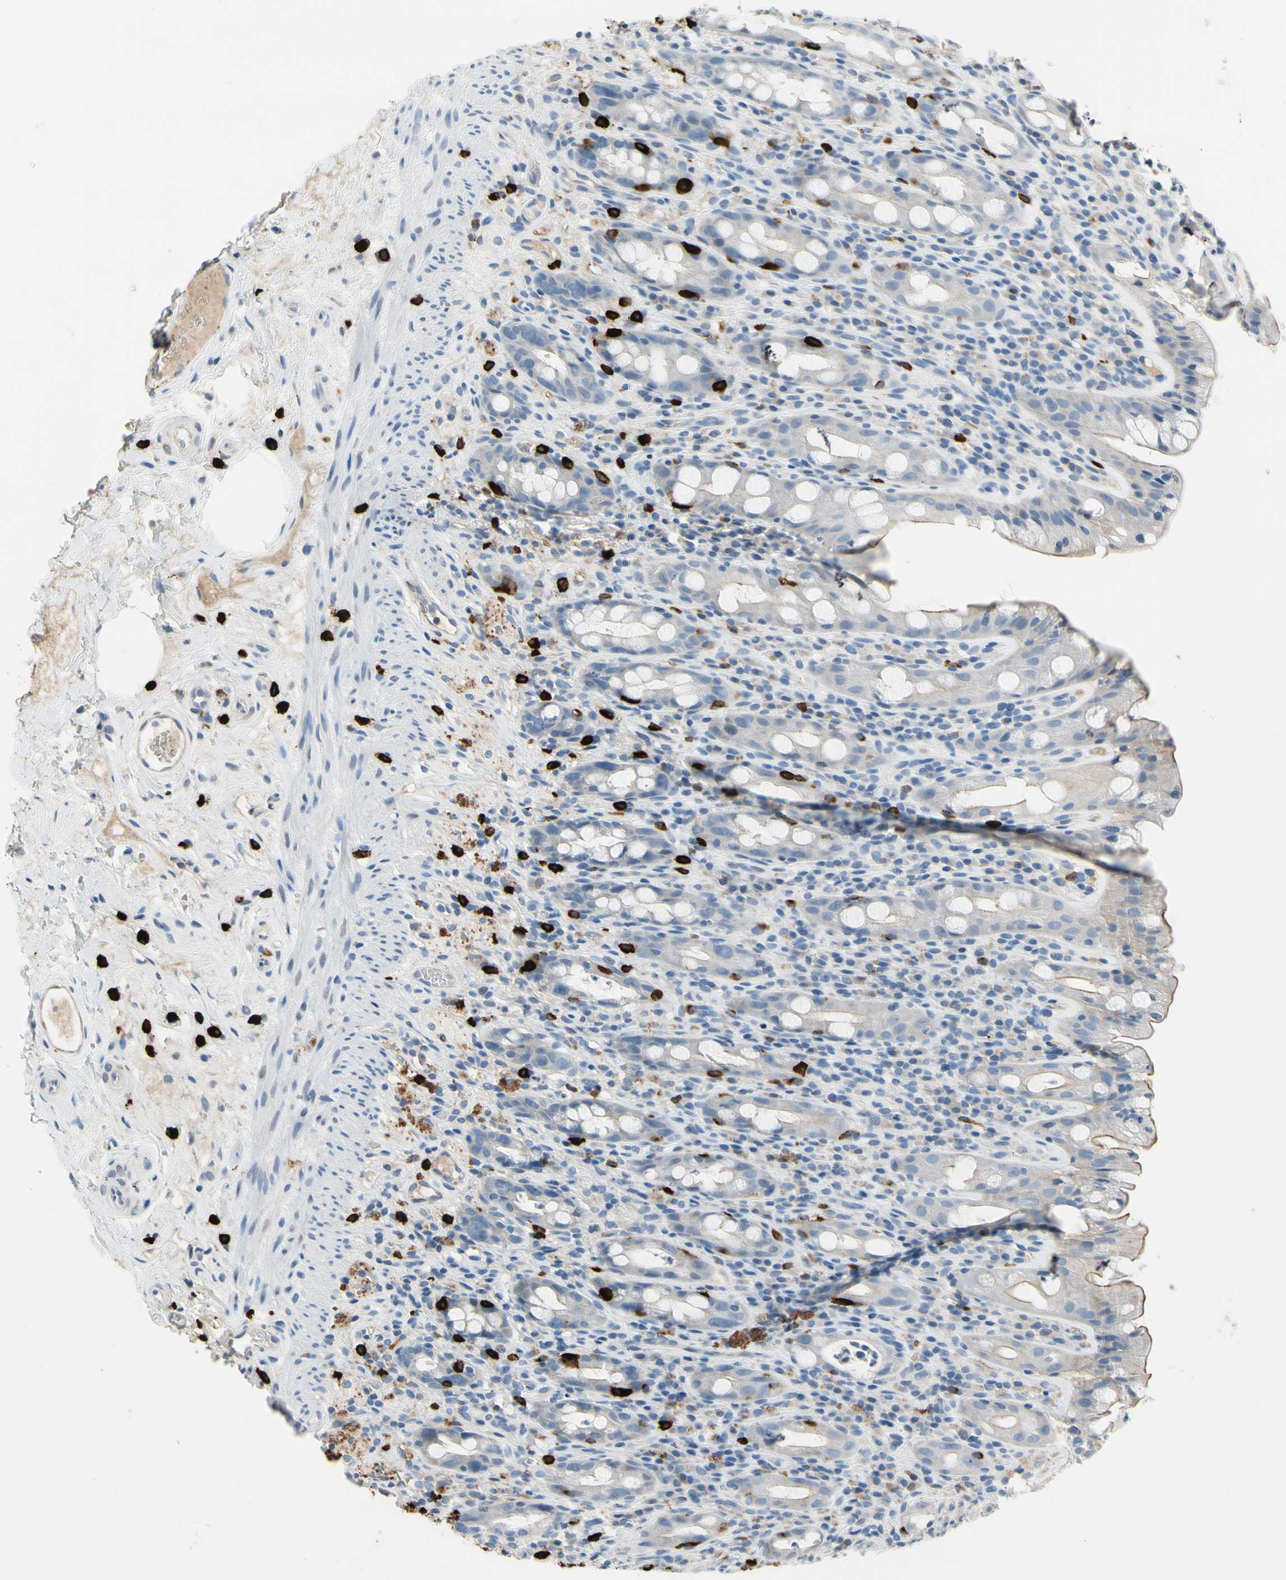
{"staining": {"intensity": "negative", "quantity": "none", "location": "none"}, "tissue": "rectum", "cell_type": "Glandular cells", "image_type": "normal", "snomed": [{"axis": "morphology", "description": "Normal tissue, NOS"}, {"axis": "topography", "description": "Rectum"}], "caption": "Immunohistochemistry (IHC) of benign human rectum displays no positivity in glandular cells.", "gene": "CPA3", "patient": {"sex": "male", "age": 44}}